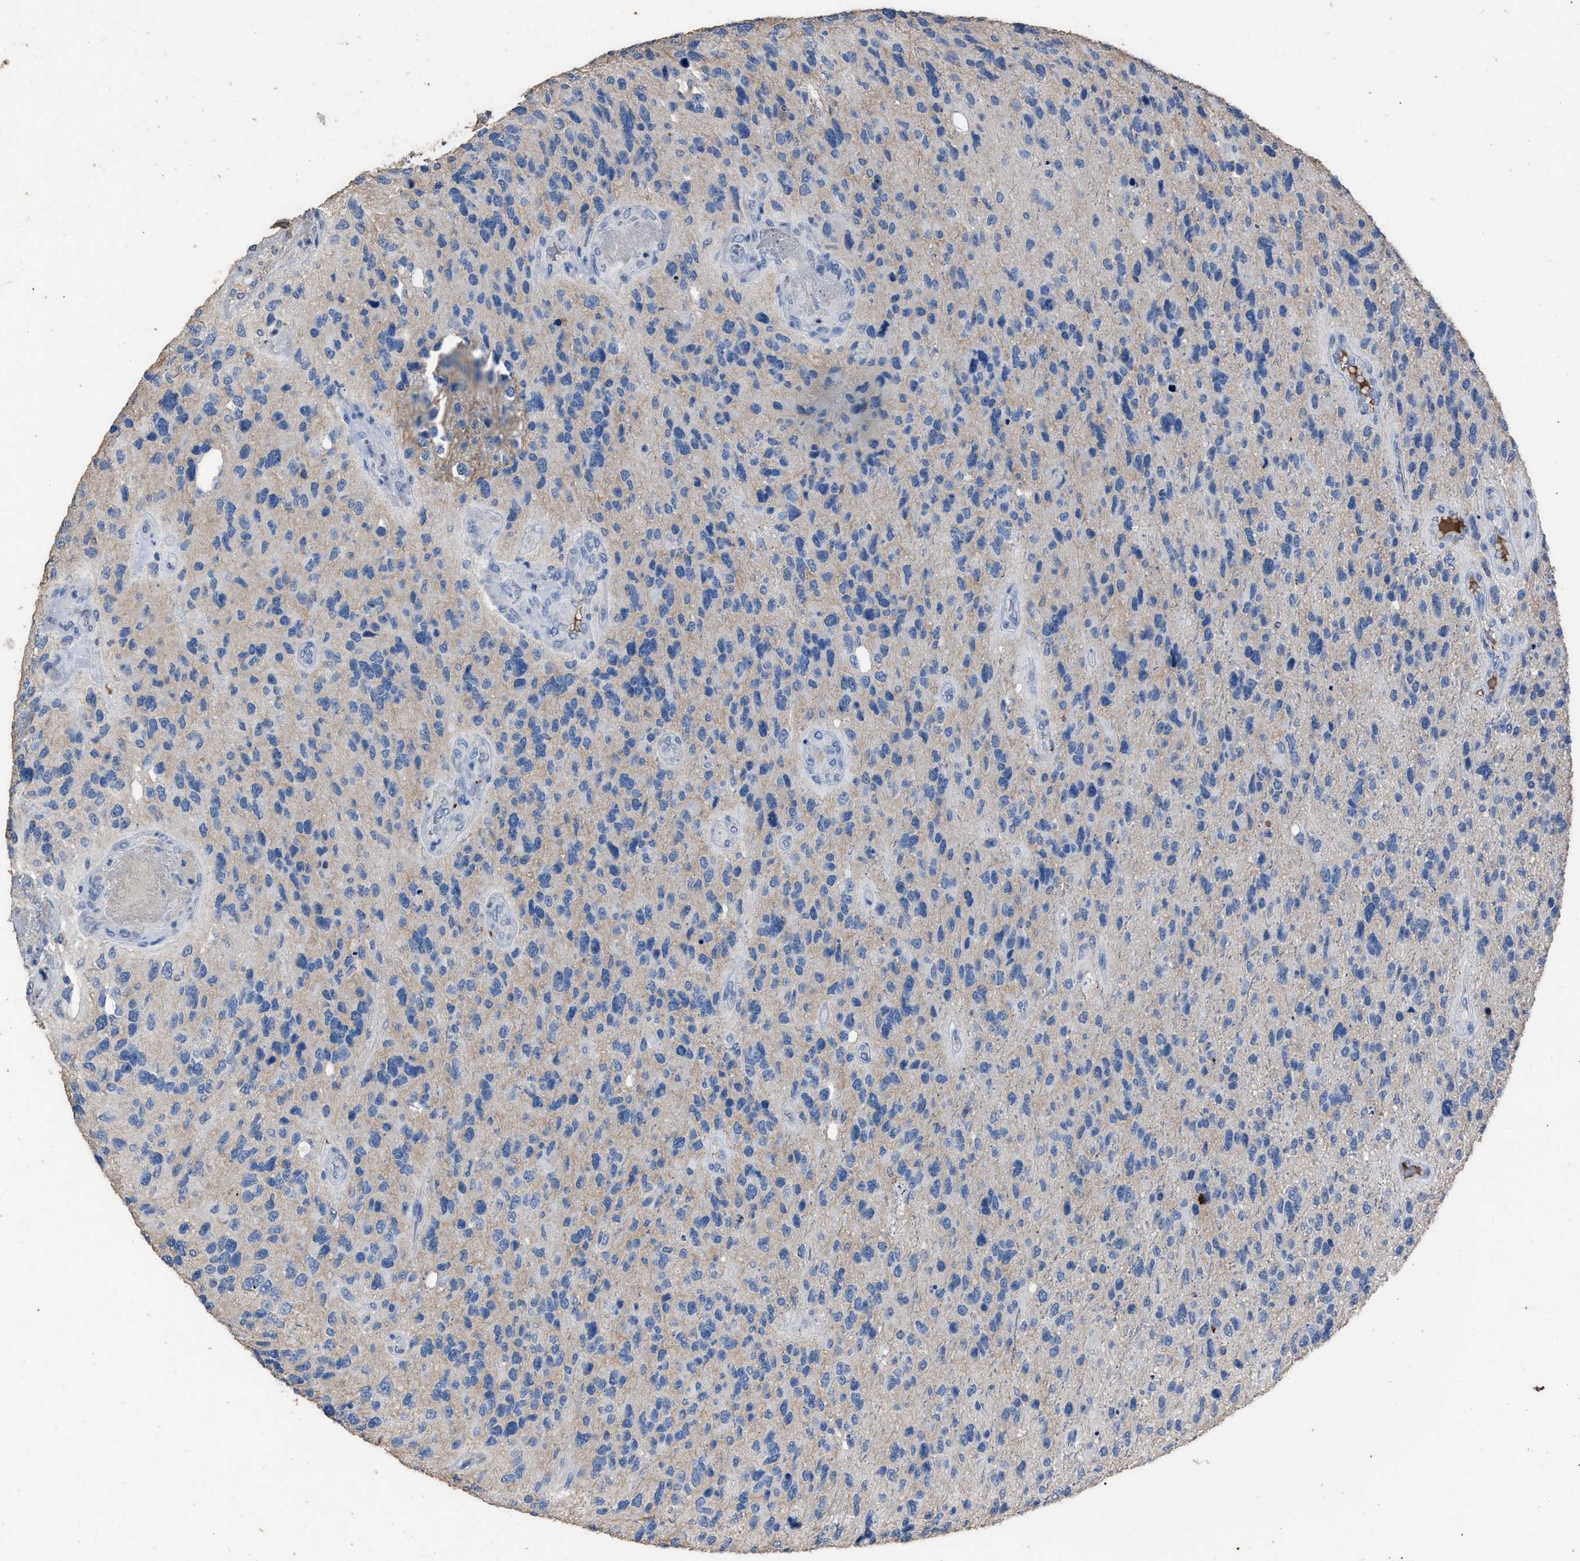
{"staining": {"intensity": "weak", "quantity": "25%-75%", "location": "cytoplasmic/membranous"}, "tissue": "glioma", "cell_type": "Tumor cells", "image_type": "cancer", "snomed": [{"axis": "morphology", "description": "Glioma, malignant, High grade"}, {"axis": "topography", "description": "Brain"}], "caption": "IHC (DAB) staining of glioma displays weak cytoplasmic/membranous protein expression in about 25%-75% of tumor cells.", "gene": "HABP2", "patient": {"sex": "female", "age": 58}}